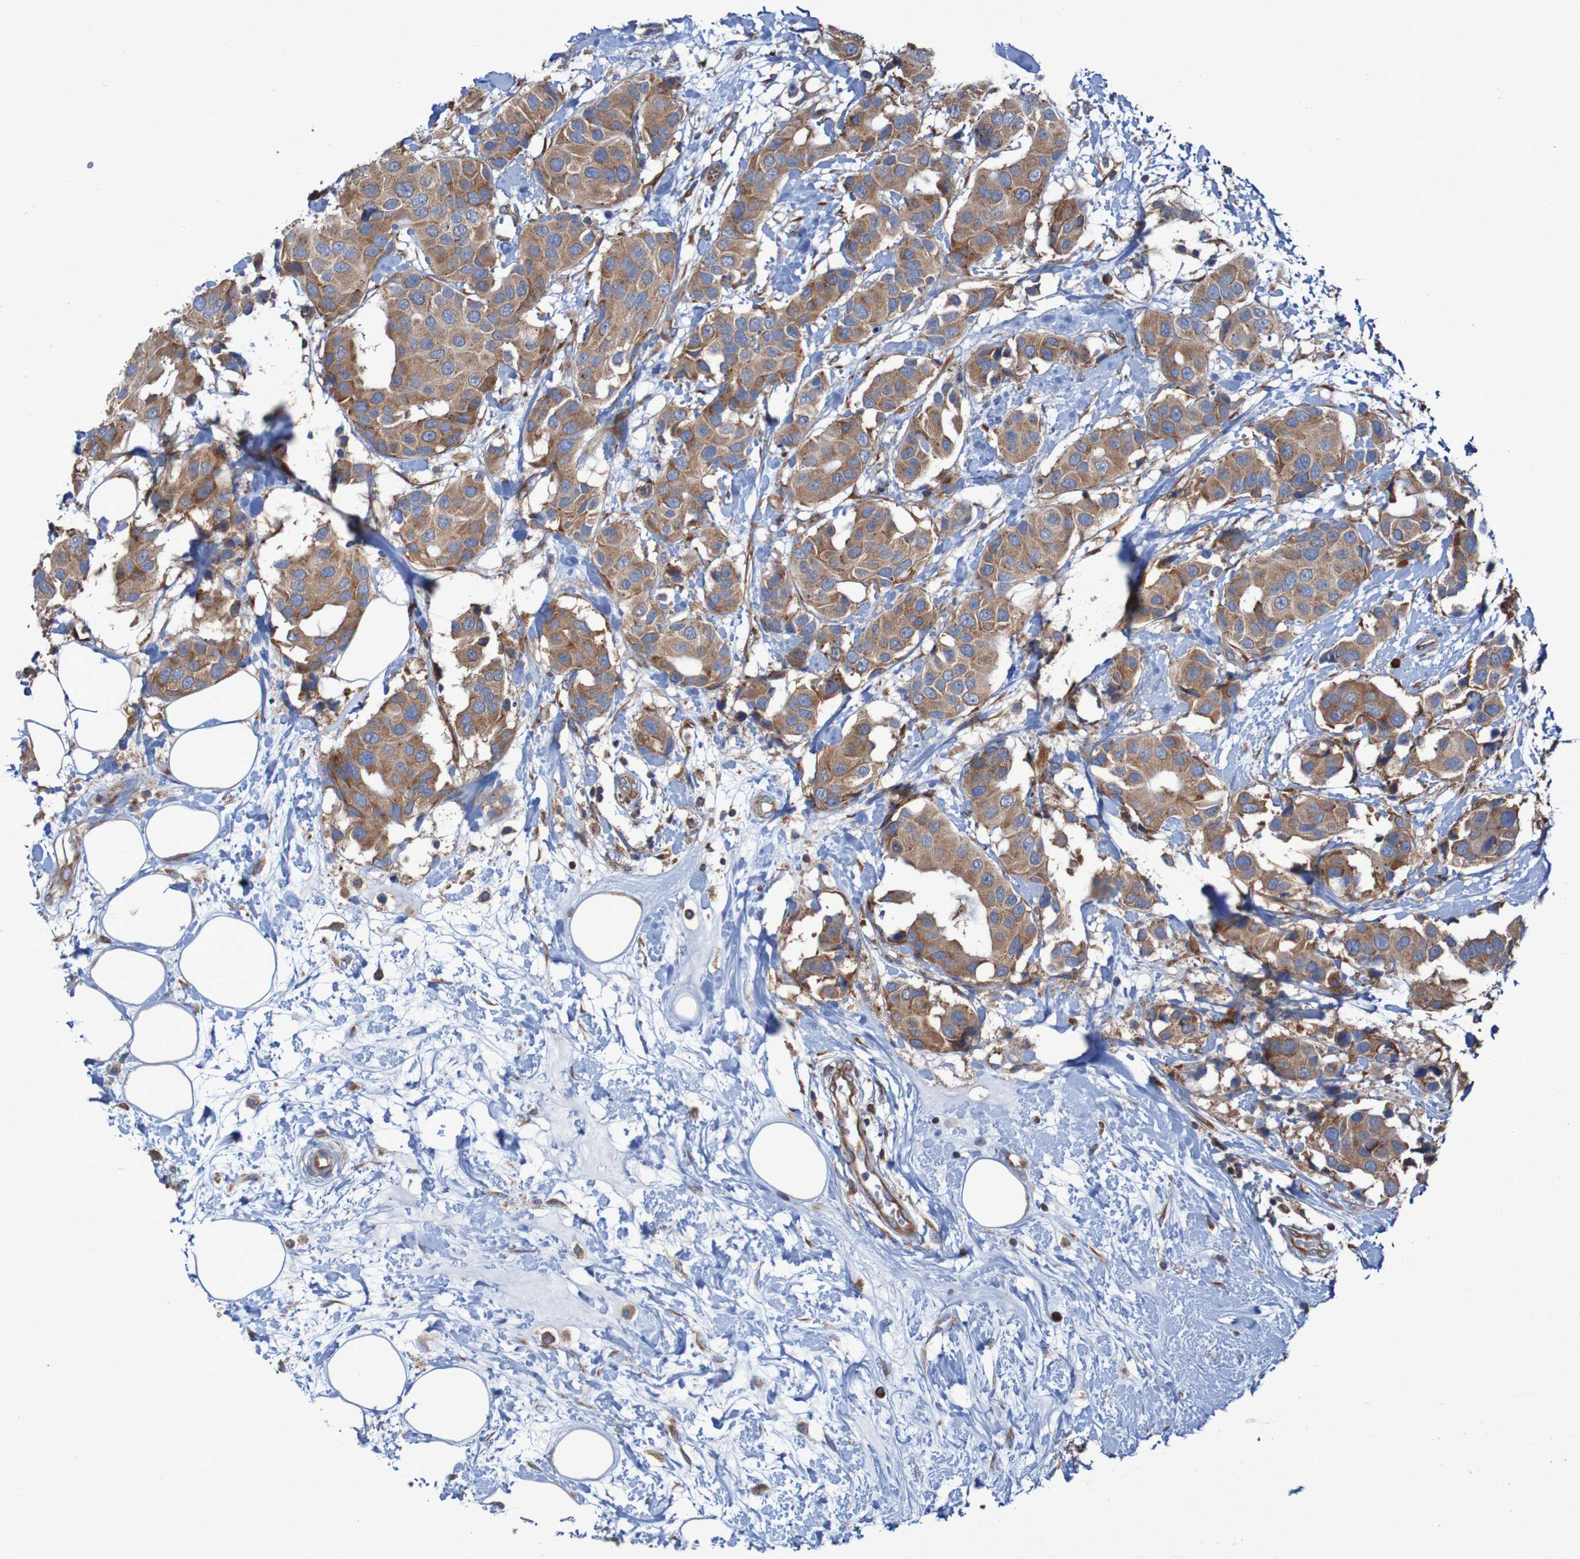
{"staining": {"intensity": "moderate", "quantity": ">75%", "location": "cytoplasmic/membranous"}, "tissue": "breast cancer", "cell_type": "Tumor cells", "image_type": "cancer", "snomed": [{"axis": "morphology", "description": "Normal tissue, NOS"}, {"axis": "morphology", "description": "Duct carcinoma"}, {"axis": "topography", "description": "Breast"}], "caption": "Brown immunohistochemical staining in intraductal carcinoma (breast) reveals moderate cytoplasmic/membranous positivity in approximately >75% of tumor cells.", "gene": "RPL10", "patient": {"sex": "female", "age": 39}}